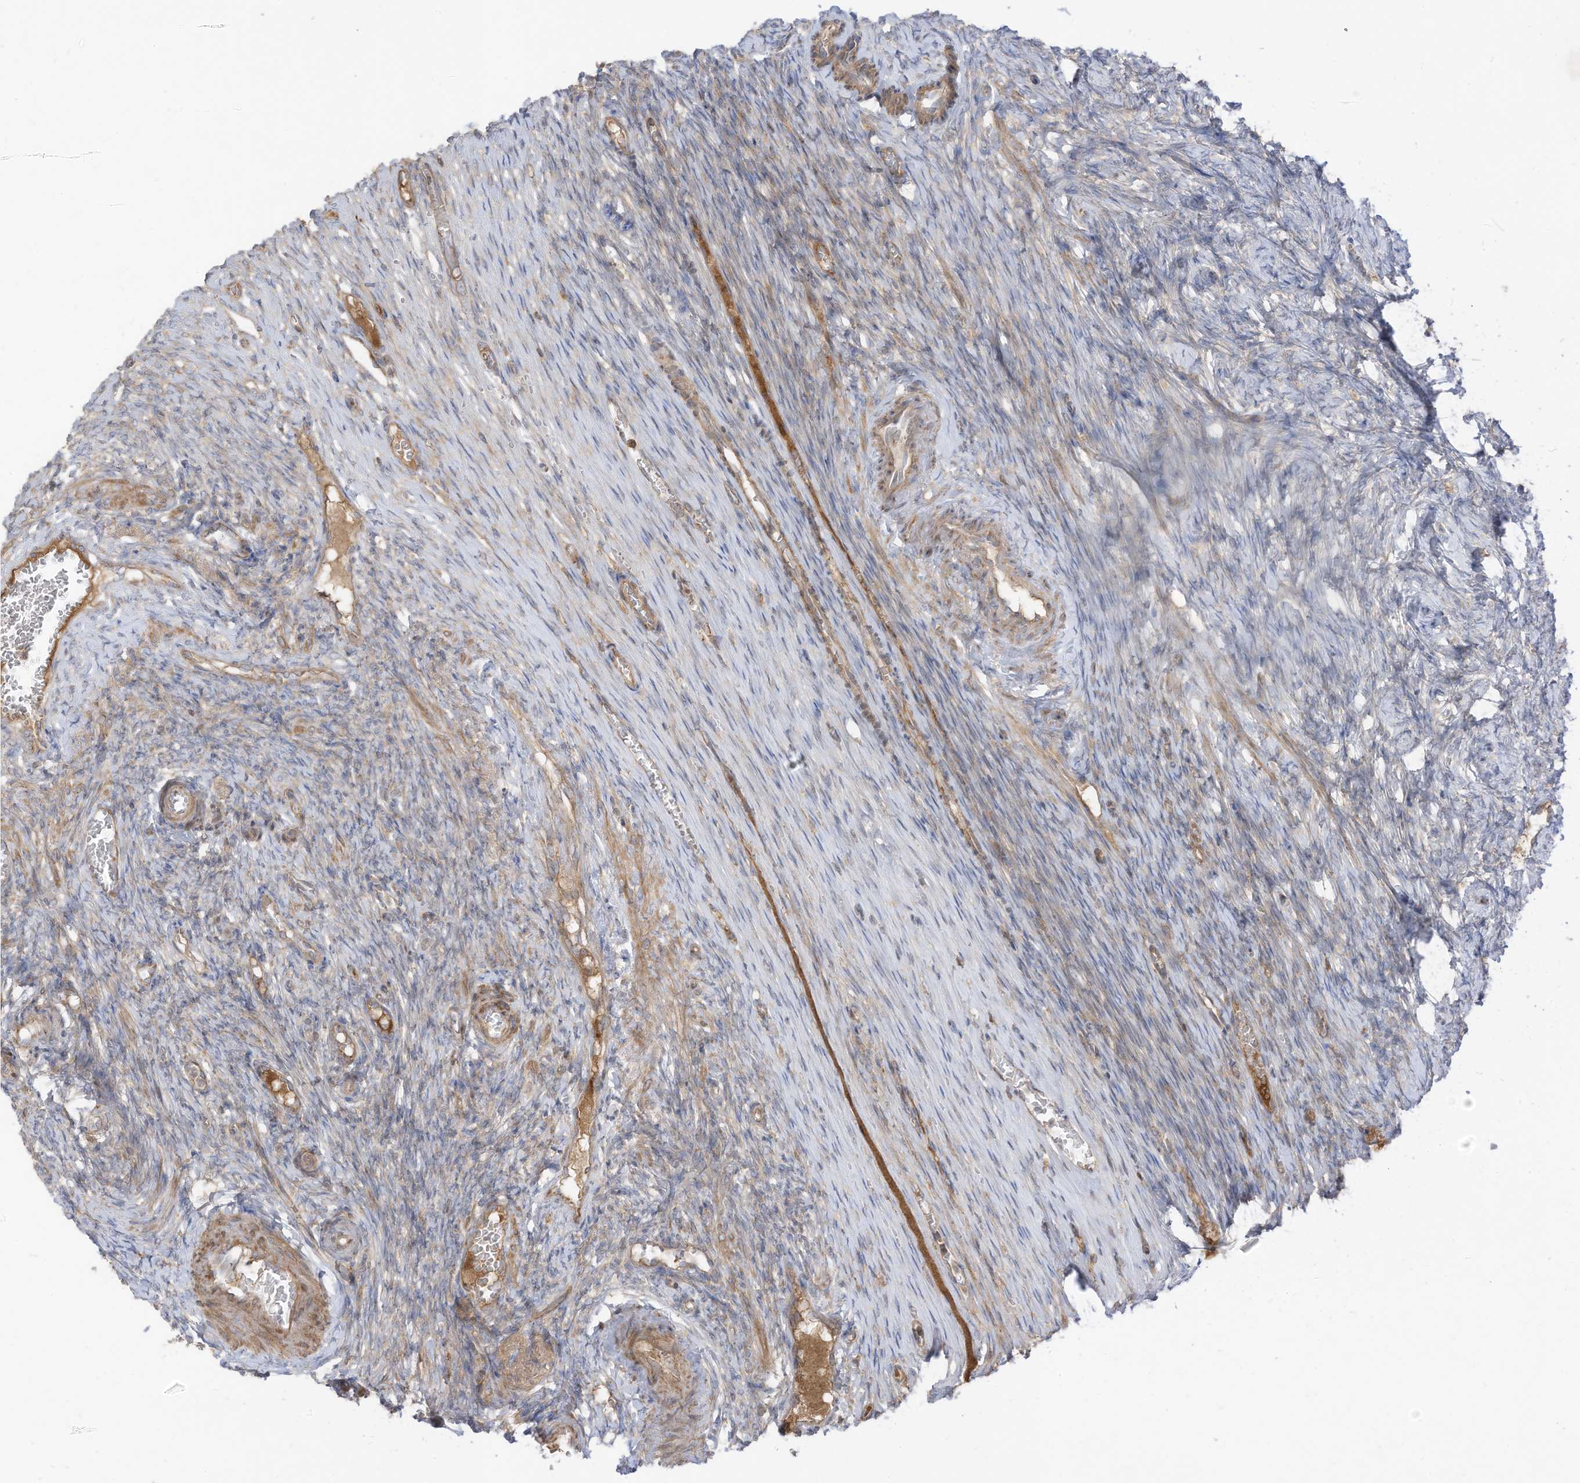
{"staining": {"intensity": "moderate", "quantity": ">75%", "location": "cytoplasmic/membranous"}, "tissue": "ovary", "cell_type": "Follicle cells", "image_type": "normal", "snomed": [{"axis": "morphology", "description": "Adenocarcinoma, NOS"}, {"axis": "topography", "description": "Endometrium"}], "caption": "Normal ovary reveals moderate cytoplasmic/membranous staining in approximately >75% of follicle cells, visualized by immunohistochemistry.", "gene": "CGAS", "patient": {"sex": "female", "age": 32}}